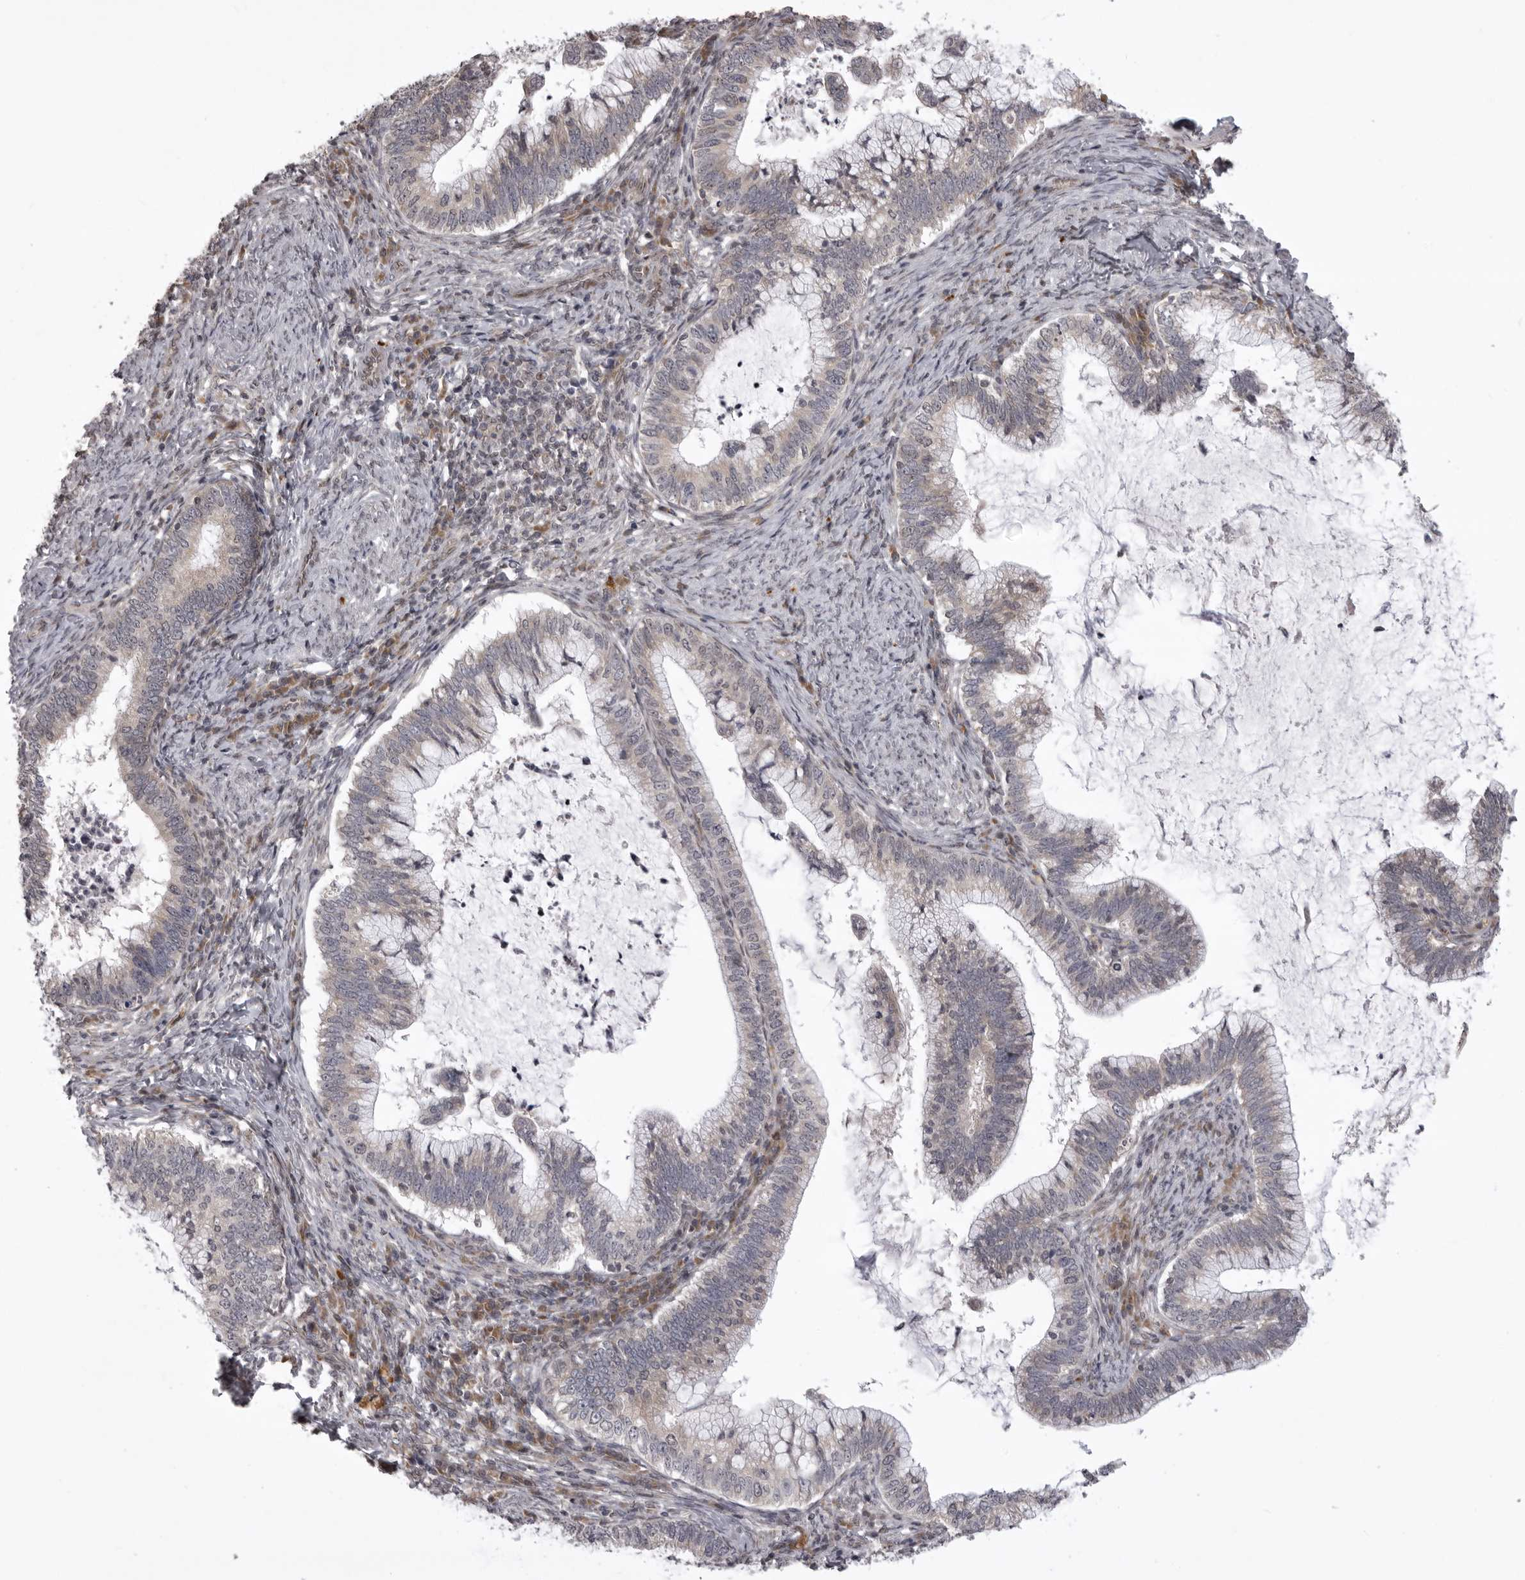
{"staining": {"intensity": "negative", "quantity": "none", "location": "none"}, "tissue": "cervical cancer", "cell_type": "Tumor cells", "image_type": "cancer", "snomed": [{"axis": "morphology", "description": "Adenocarcinoma, NOS"}, {"axis": "topography", "description": "Cervix"}], "caption": "DAB (3,3'-diaminobenzidine) immunohistochemical staining of human cervical cancer (adenocarcinoma) displays no significant staining in tumor cells.", "gene": "C1orf109", "patient": {"sex": "female", "age": 36}}